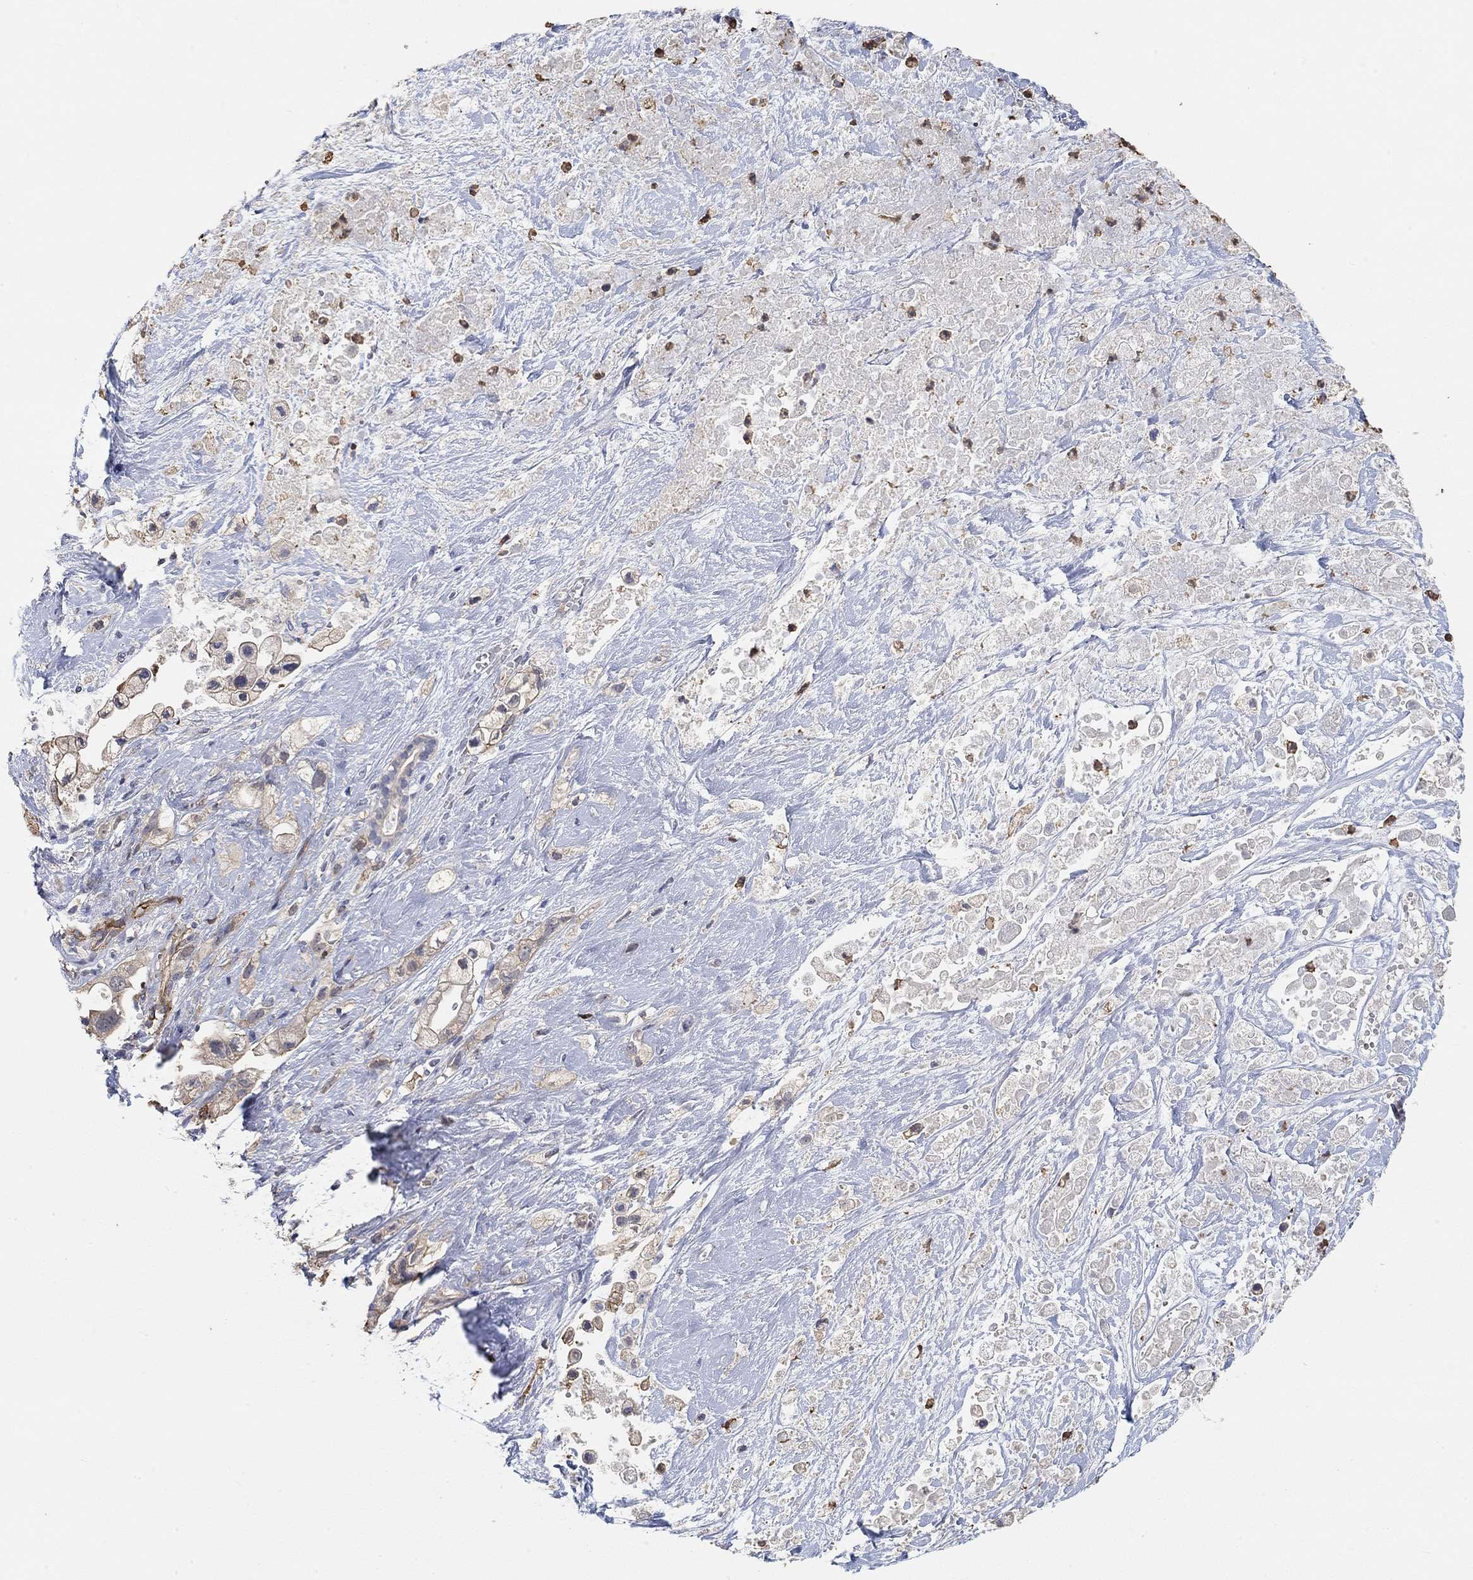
{"staining": {"intensity": "strong", "quantity": "25%-75%", "location": "cytoplasmic/membranous"}, "tissue": "pancreatic cancer", "cell_type": "Tumor cells", "image_type": "cancer", "snomed": [{"axis": "morphology", "description": "Adenocarcinoma, NOS"}, {"axis": "topography", "description": "Pancreas"}], "caption": "About 25%-75% of tumor cells in pancreatic cancer show strong cytoplasmic/membranous protein expression as visualized by brown immunohistochemical staining.", "gene": "SYT16", "patient": {"sex": "male", "age": 44}}